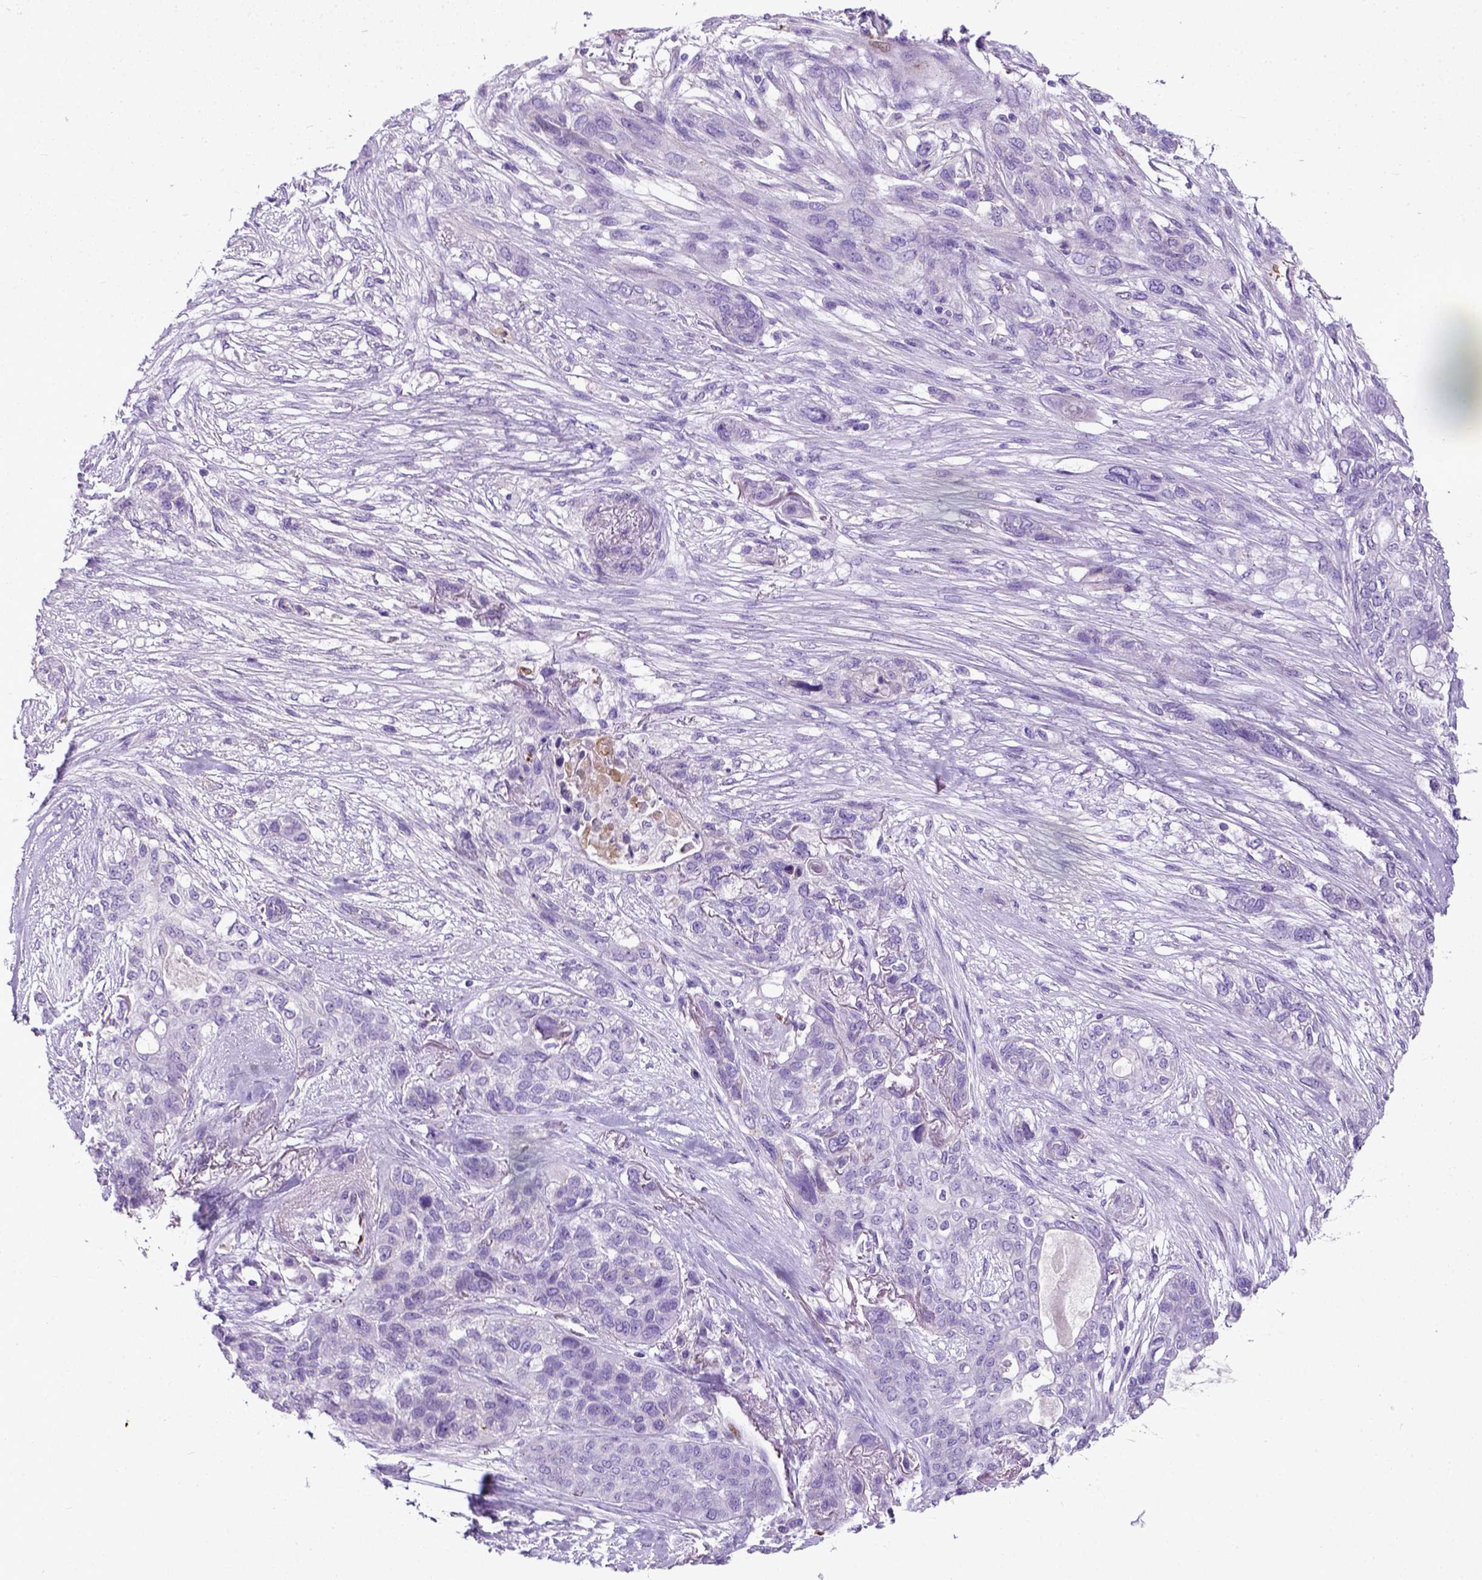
{"staining": {"intensity": "negative", "quantity": "none", "location": "none"}, "tissue": "lung cancer", "cell_type": "Tumor cells", "image_type": "cancer", "snomed": [{"axis": "morphology", "description": "Squamous cell carcinoma, NOS"}, {"axis": "topography", "description": "Lung"}], "caption": "The histopathology image displays no staining of tumor cells in lung squamous cell carcinoma.", "gene": "ADAMTS8", "patient": {"sex": "female", "age": 70}}